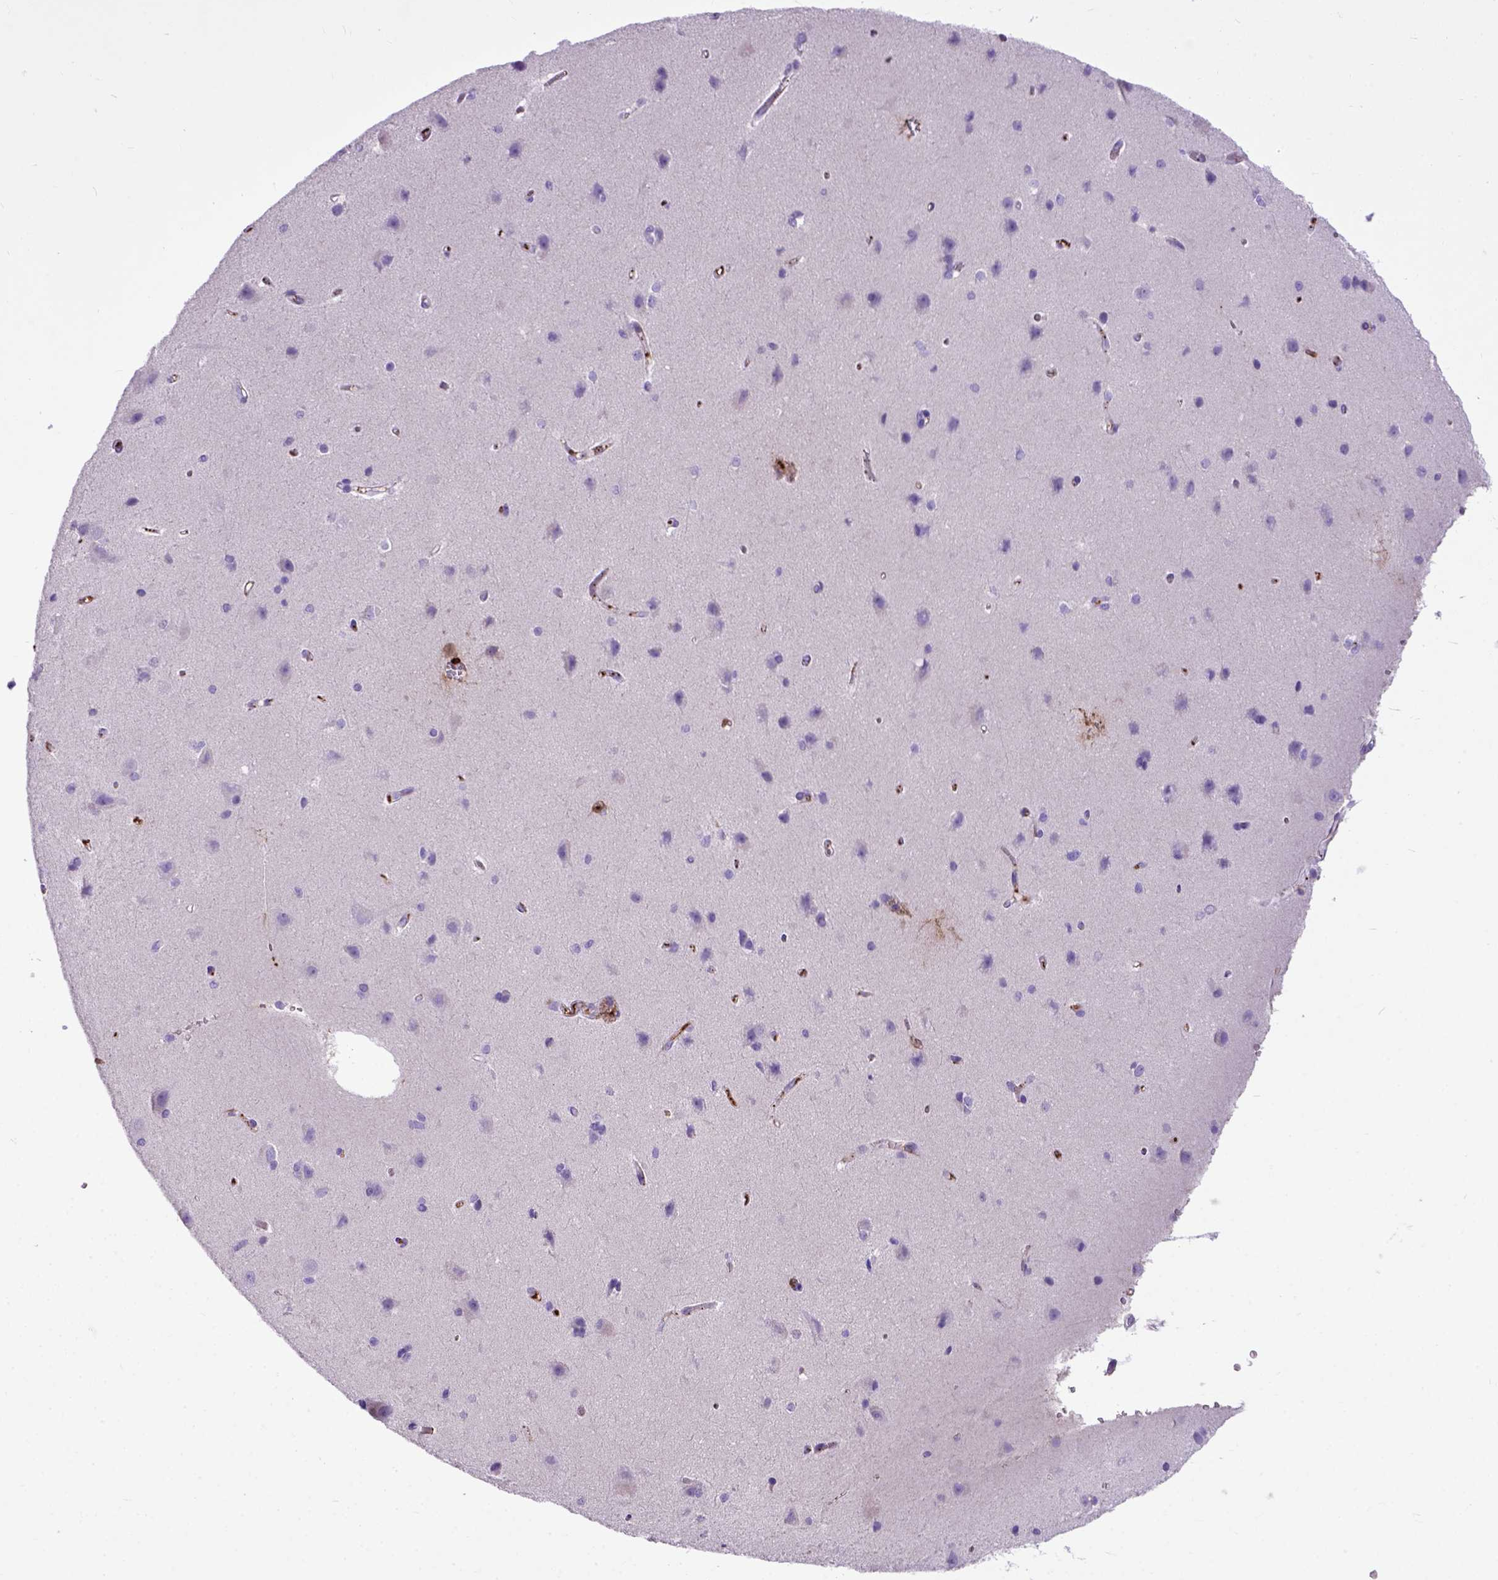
{"staining": {"intensity": "moderate", "quantity": "25%-75%", "location": "cytoplasmic/membranous"}, "tissue": "cerebral cortex", "cell_type": "Endothelial cells", "image_type": "normal", "snomed": [{"axis": "morphology", "description": "Normal tissue, NOS"}, {"axis": "topography", "description": "Cerebral cortex"}], "caption": "Moderate cytoplasmic/membranous protein positivity is present in about 25%-75% of endothelial cells in cerebral cortex.", "gene": "ADAMTS8", "patient": {"sex": "male", "age": 37}}